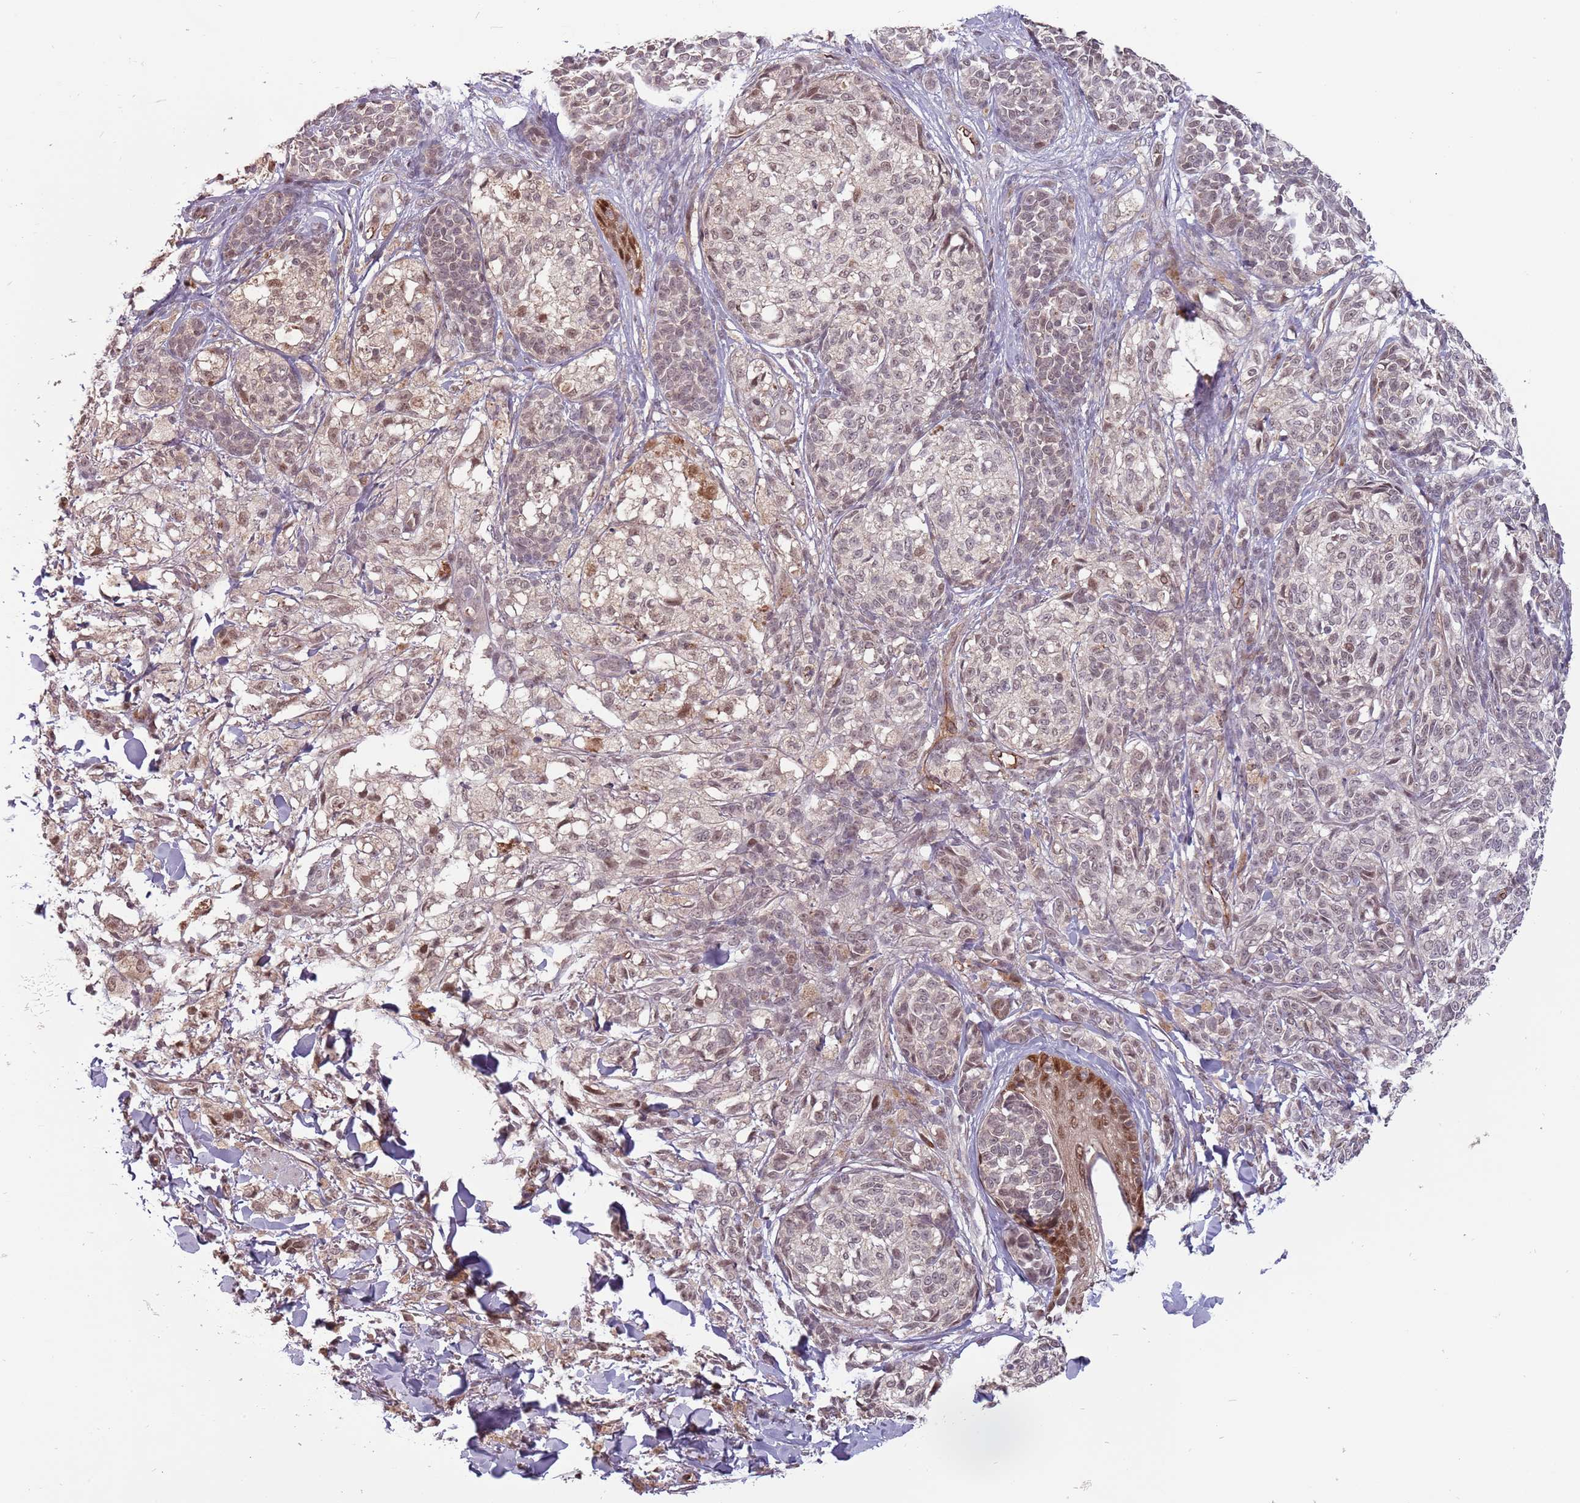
{"staining": {"intensity": "weak", "quantity": "25%-75%", "location": "nuclear"}, "tissue": "melanoma", "cell_type": "Tumor cells", "image_type": "cancer", "snomed": [{"axis": "morphology", "description": "Malignant melanoma, NOS"}, {"axis": "topography", "description": "Skin of upper extremity"}], "caption": "A histopathology image of melanoma stained for a protein reveals weak nuclear brown staining in tumor cells.", "gene": "ZBTB5", "patient": {"sex": "male", "age": 40}}